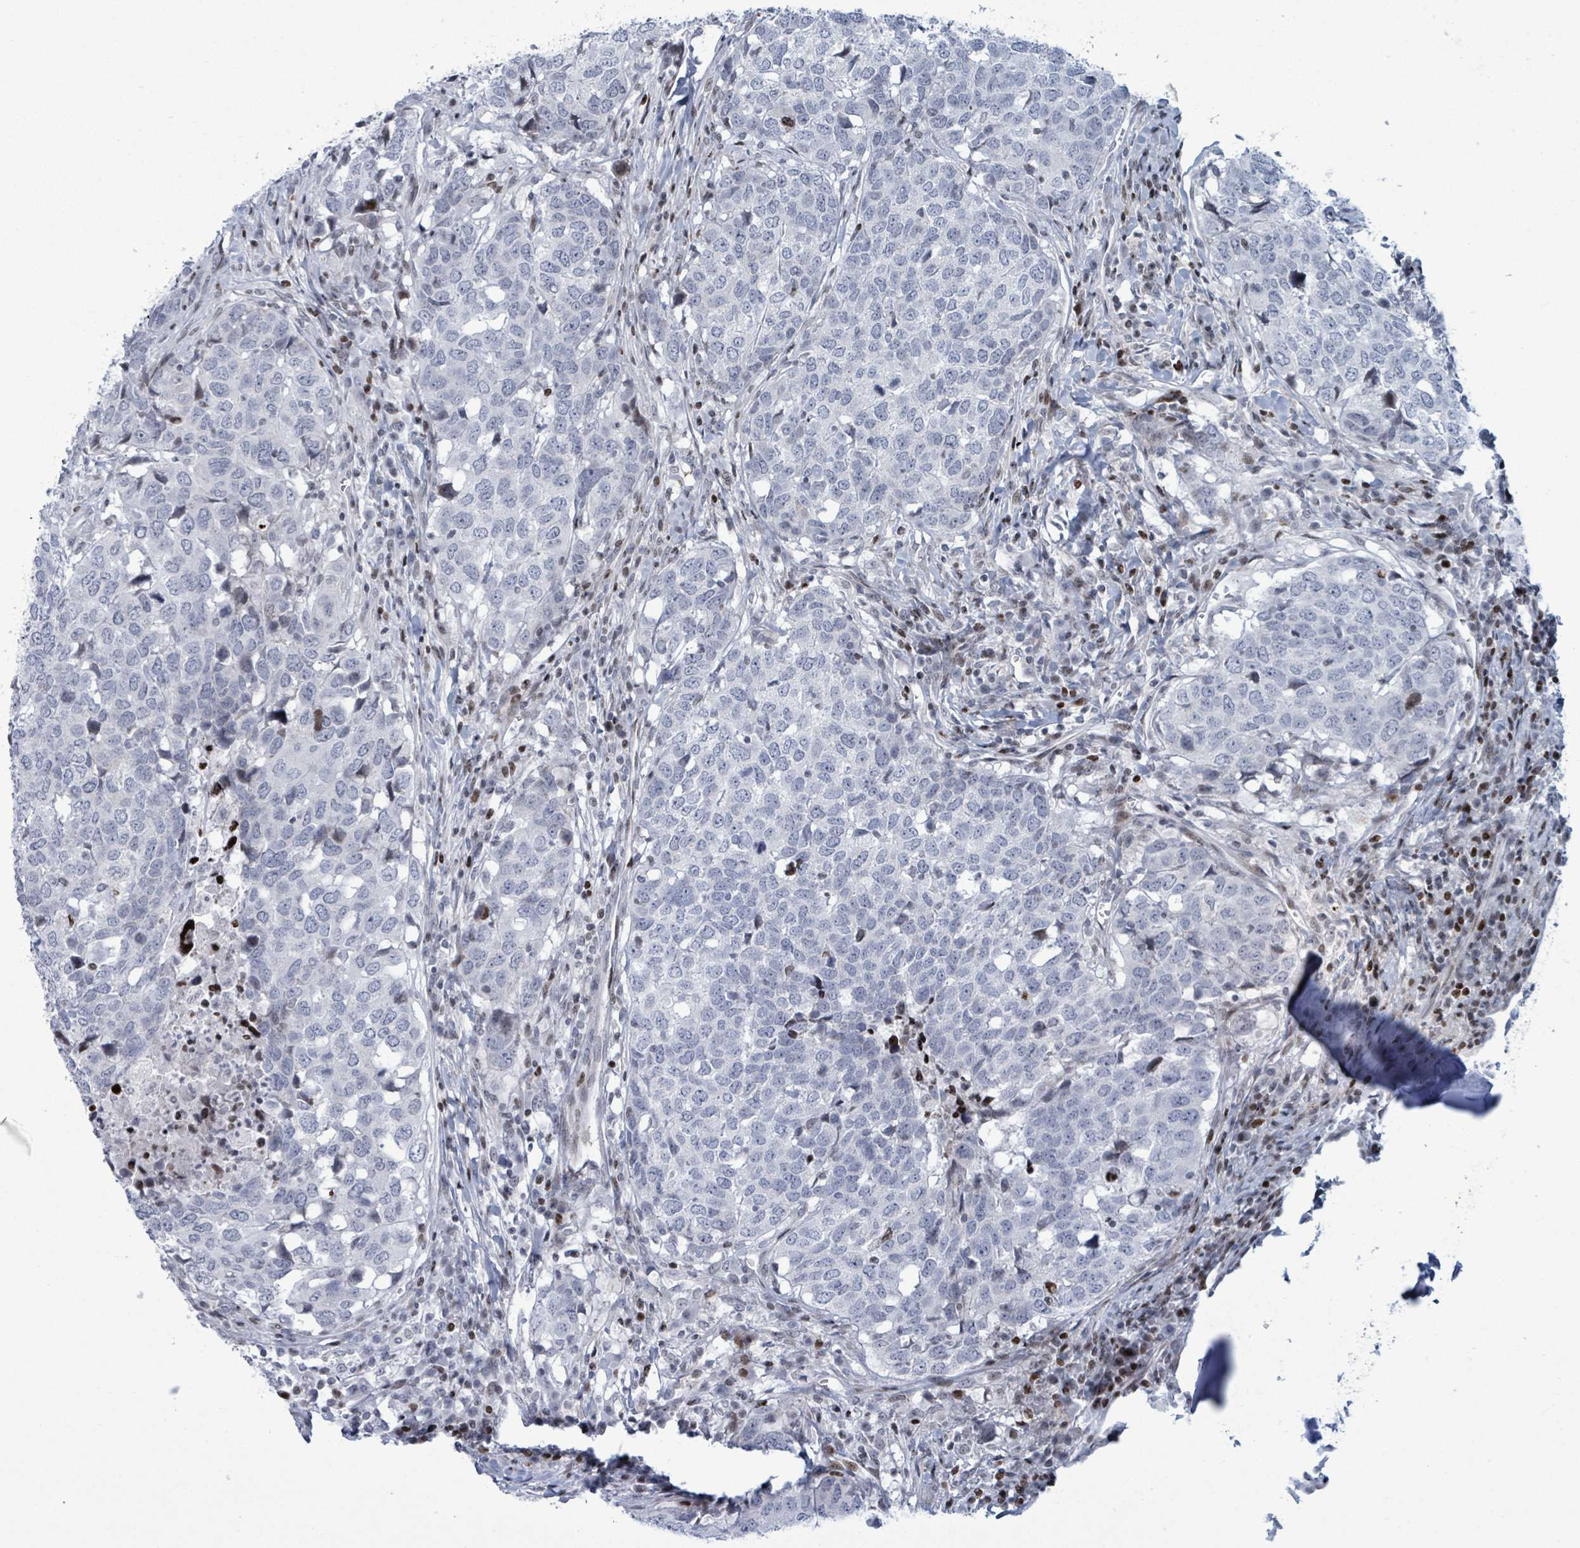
{"staining": {"intensity": "negative", "quantity": "none", "location": "none"}, "tissue": "head and neck cancer", "cell_type": "Tumor cells", "image_type": "cancer", "snomed": [{"axis": "morphology", "description": "Normal tissue, NOS"}, {"axis": "morphology", "description": "Squamous cell carcinoma, NOS"}, {"axis": "topography", "description": "Skeletal muscle"}, {"axis": "topography", "description": "Vascular tissue"}, {"axis": "topography", "description": "Peripheral nerve tissue"}, {"axis": "topography", "description": "Head-Neck"}], "caption": "IHC of head and neck squamous cell carcinoma shows no positivity in tumor cells.", "gene": "FNDC4", "patient": {"sex": "male", "age": 66}}